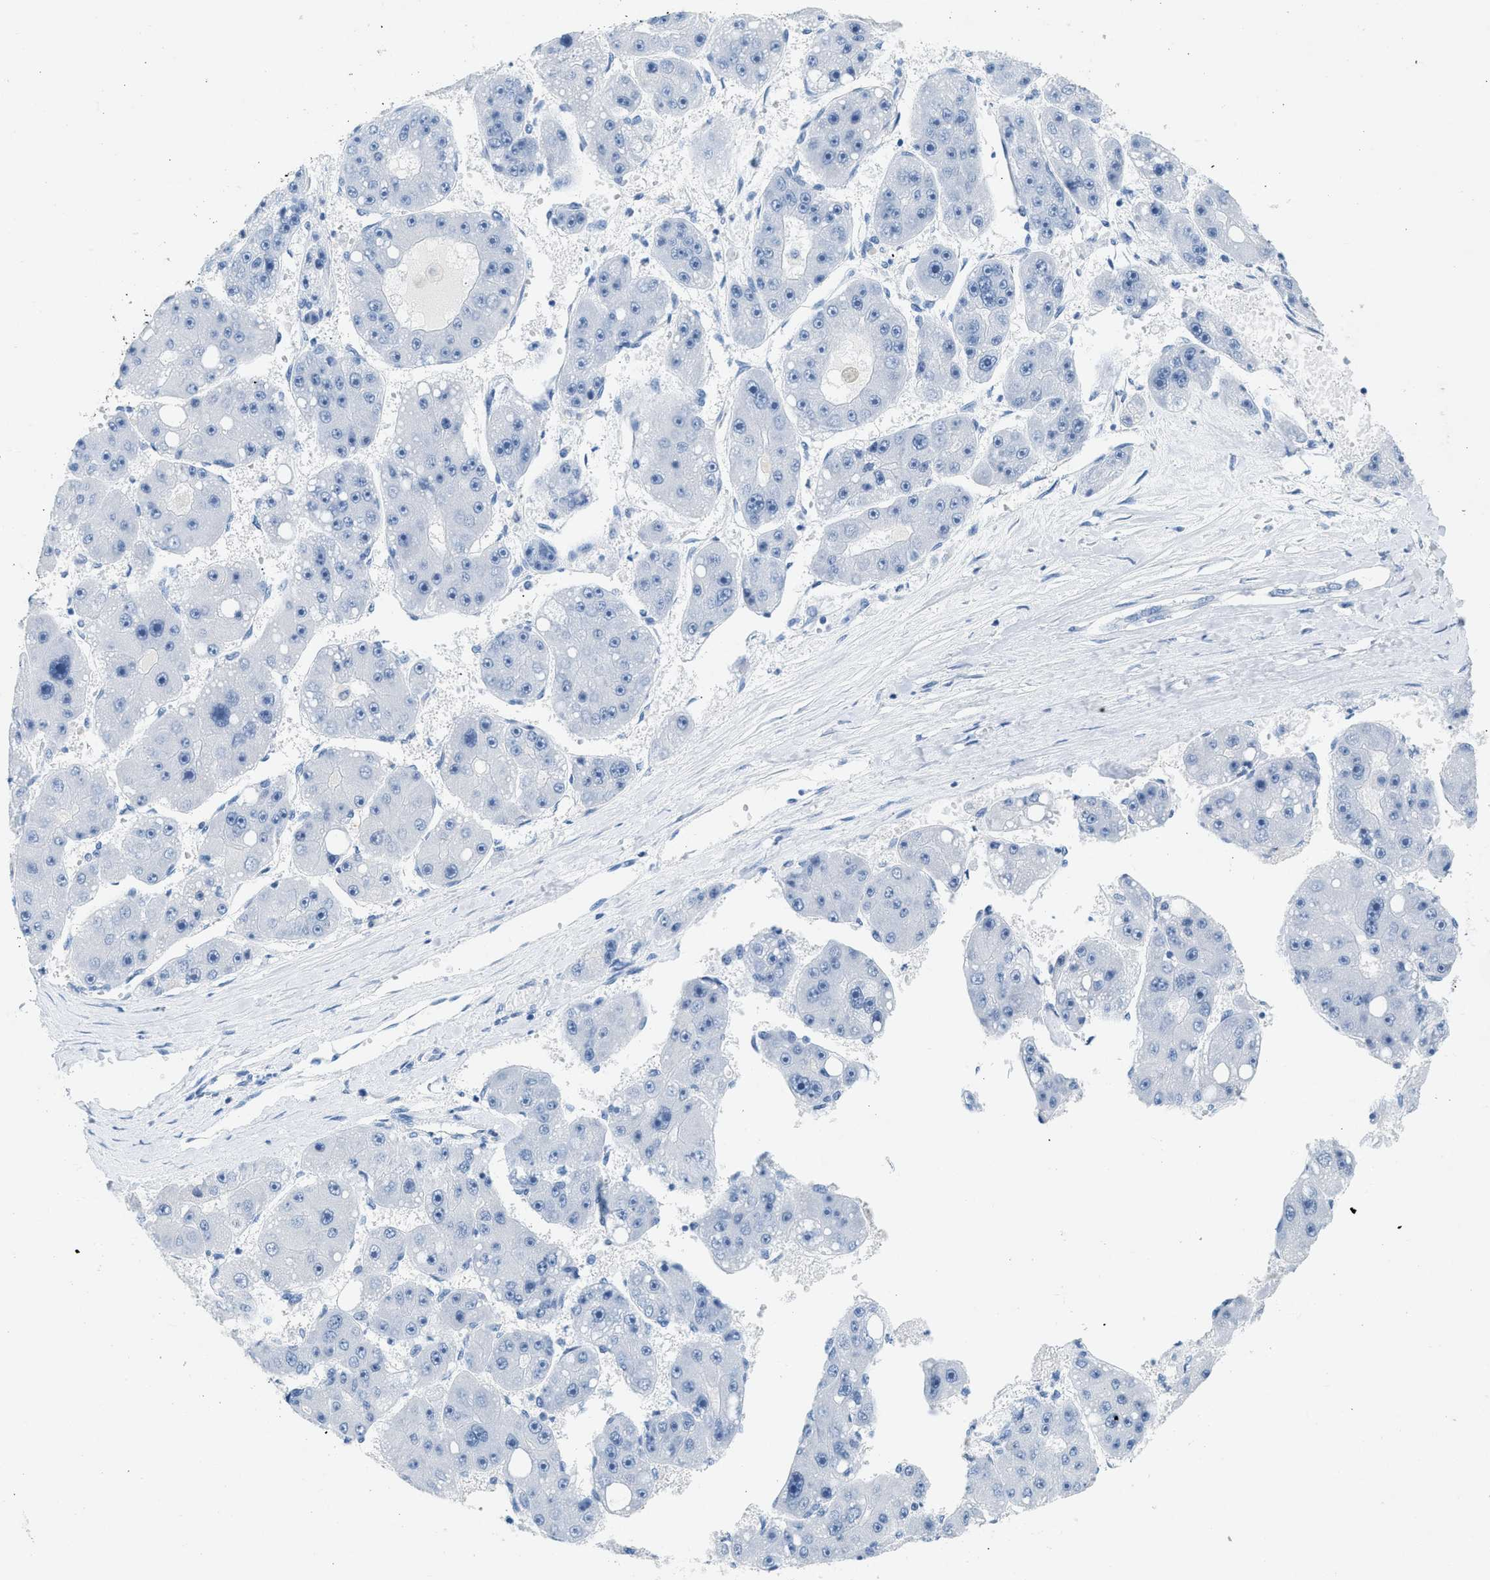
{"staining": {"intensity": "negative", "quantity": "none", "location": "none"}, "tissue": "liver cancer", "cell_type": "Tumor cells", "image_type": "cancer", "snomed": [{"axis": "morphology", "description": "Carcinoma, Hepatocellular, NOS"}, {"axis": "topography", "description": "Liver"}], "caption": "This photomicrograph is of liver cancer (hepatocellular carcinoma) stained with immunohistochemistry (IHC) to label a protein in brown with the nuclei are counter-stained blue. There is no positivity in tumor cells.", "gene": "HHATL", "patient": {"sex": "female", "age": 61}}